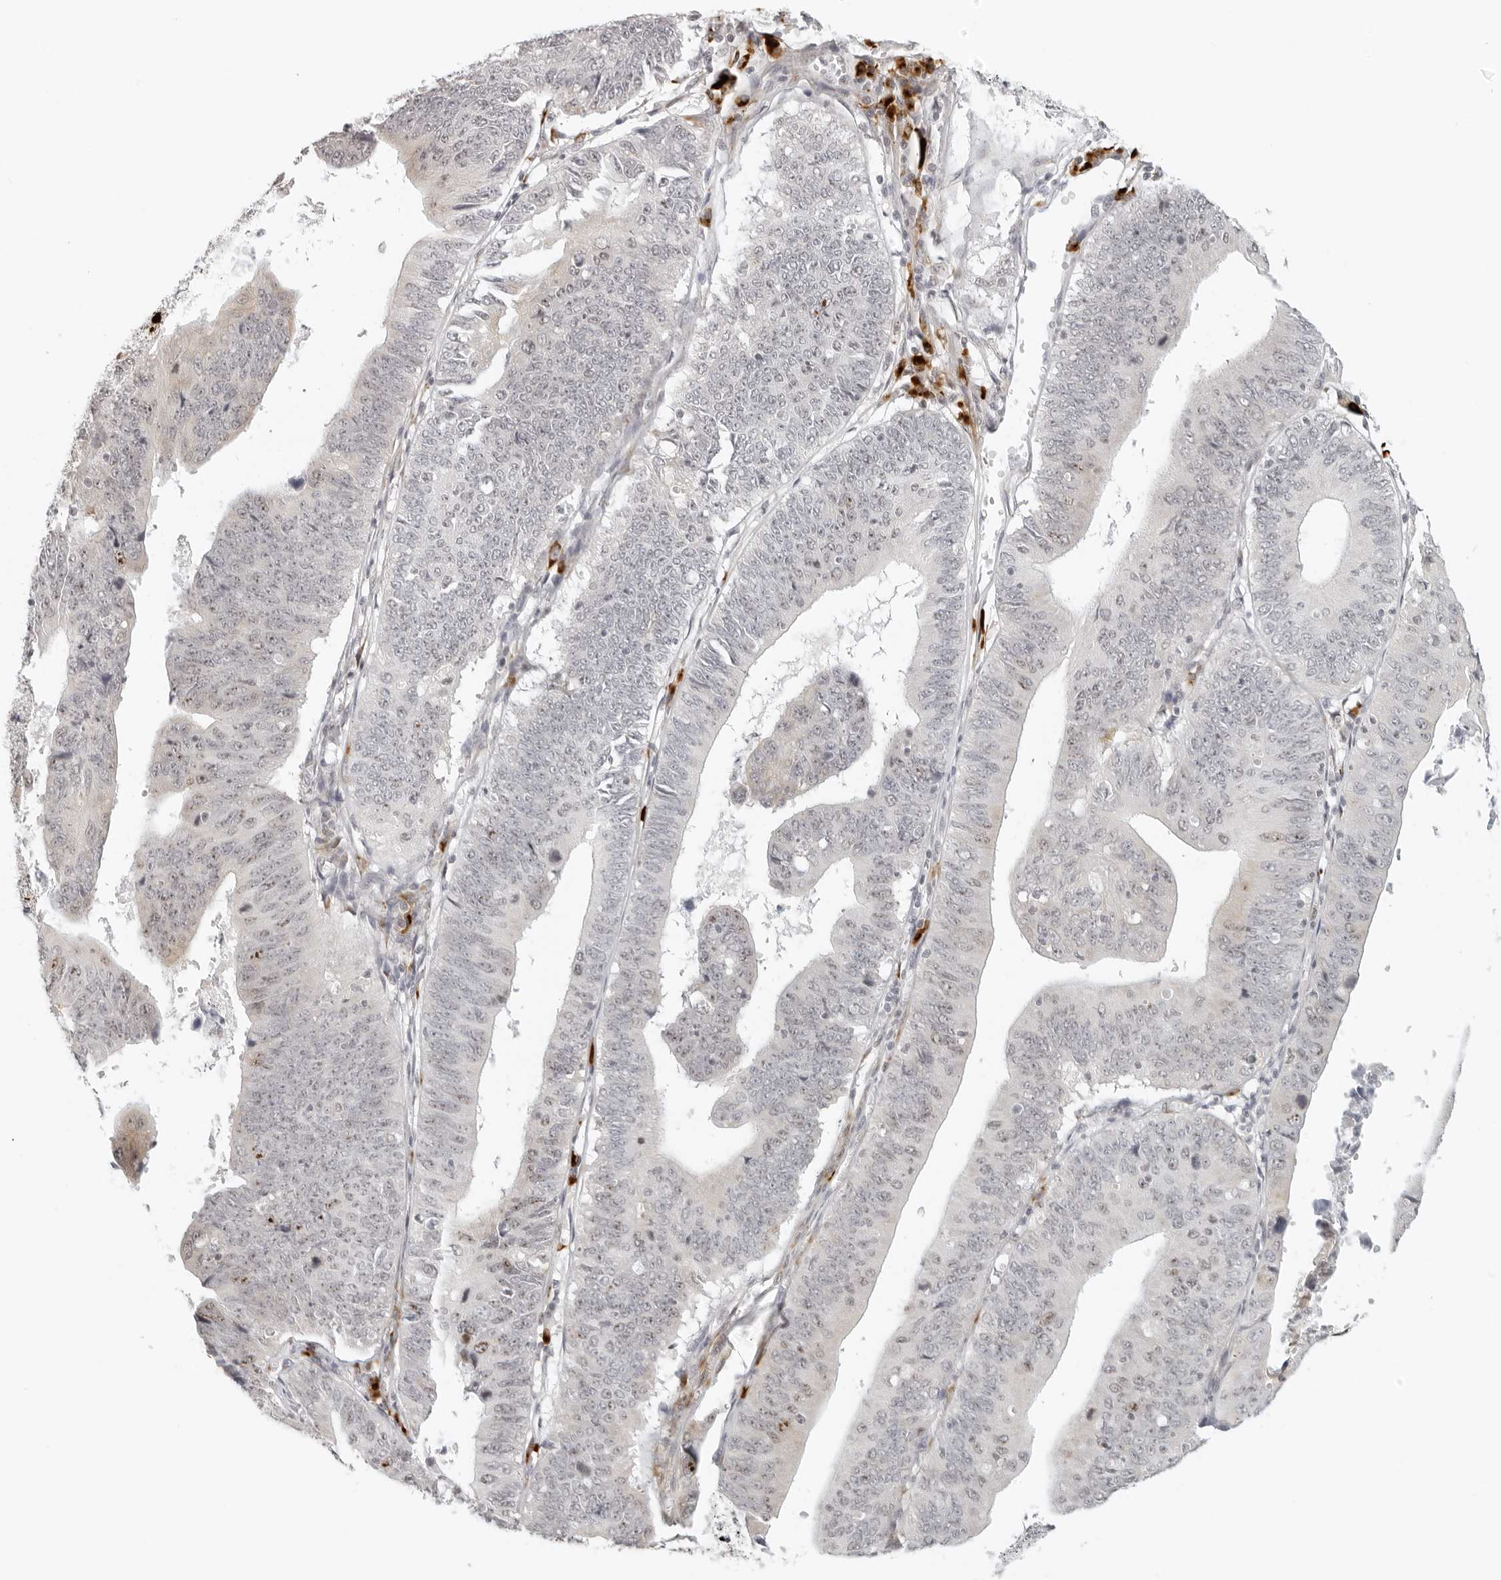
{"staining": {"intensity": "moderate", "quantity": "<25%", "location": "nuclear"}, "tissue": "stomach cancer", "cell_type": "Tumor cells", "image_type": "cancer", "snomed": [{"axis": "morphology", "description": "Adenocarcinoma, NOS"}, {"axis": "topography", "description": "Stomach"}], "caption": "About <25% of tumor cells in stomach cancer exhibit moderate nuclear protein positivity as visualized by brown immunohistochemical staining.", "gene": "ZNF678", "patient": {"sex": "male", "age": 59}}